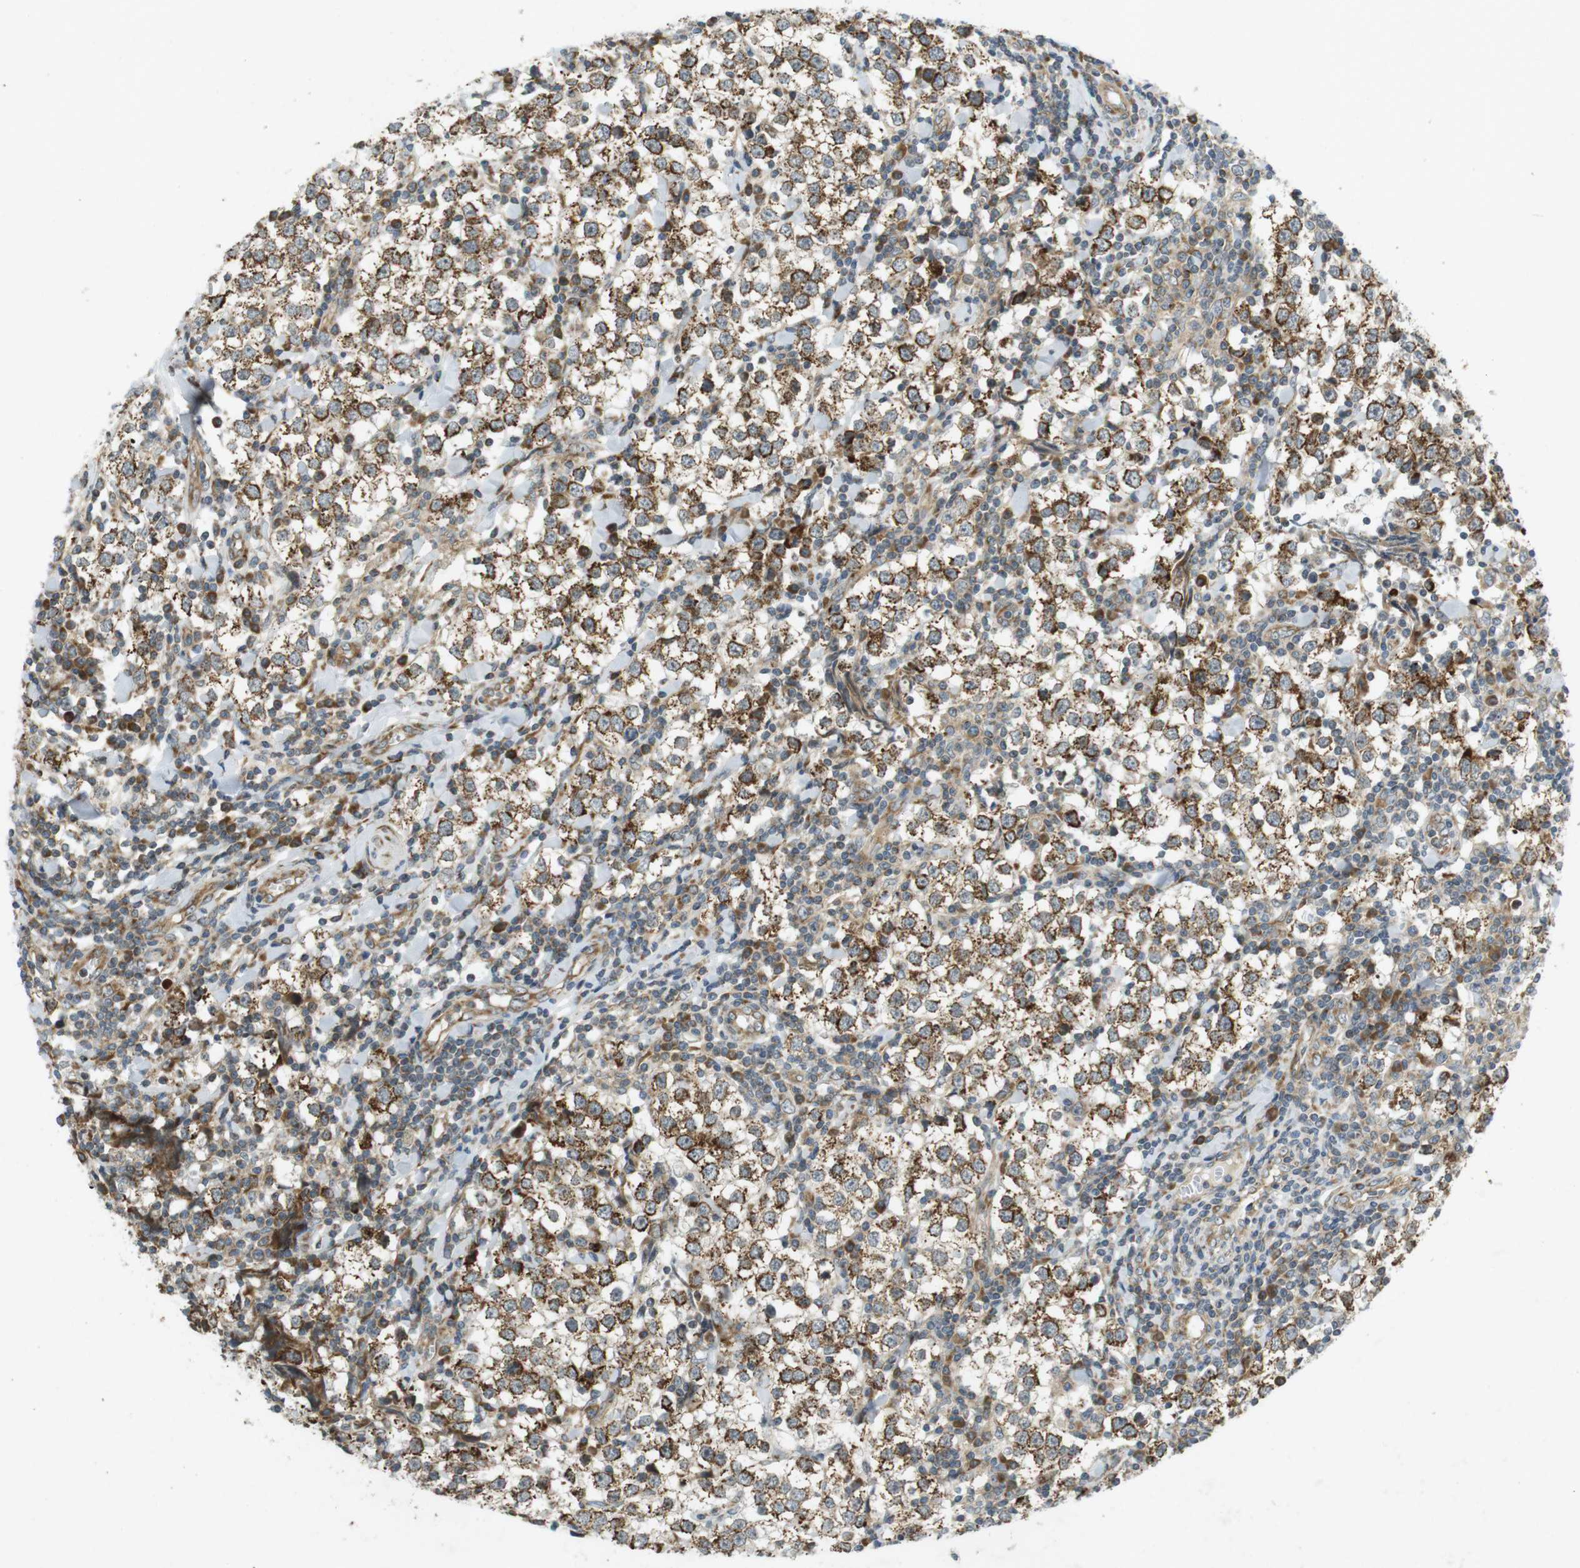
{"staining": {"intensity": "strong", "quantity": "25%-75%", "location": "cytoplasmic/membranous"}, "tissue": "testis cancer", "cell_type": "Tumor cells", "image_type": "cancer", "snomed": [{"axis": "morphology", "description": "Seminoma, NOS"}, {"axis": "morphology", "description": "Carcinoma, Embryonal, NOS"}, {"axis": "topography", "description": "Testis"}], "caption": "This histopathology image demonstrates testis seminoma stained with immunohistochemistry (IHC) to label a protein in brown. The cytoplasmic/membranous of tumor cells show strong positivity for the protein. Nuclei are counter-stained blue.", "gene": "SLC41A1", "patient": {"sex": "male", "age": 36}}